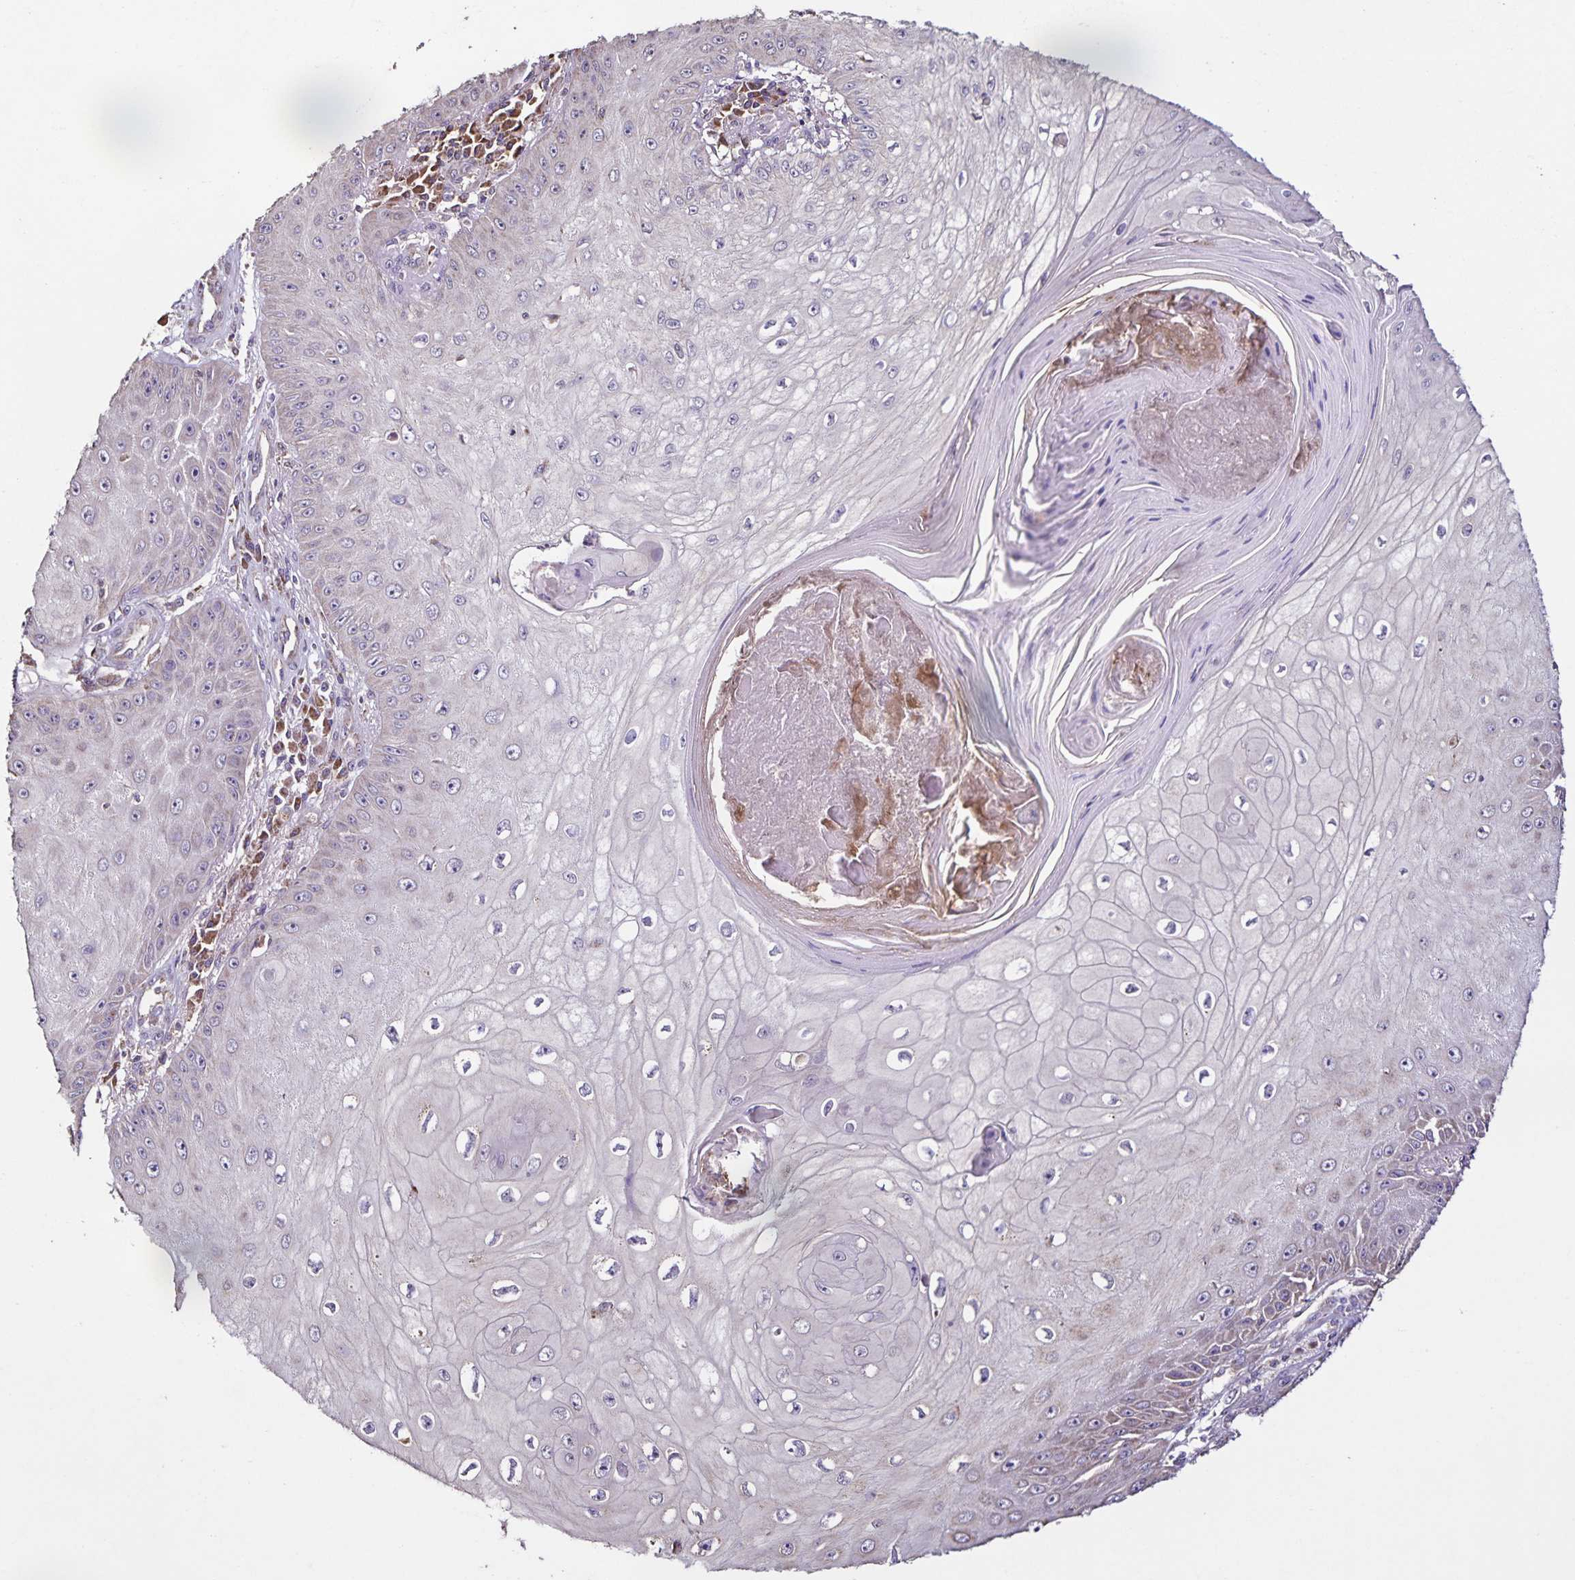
{"staining": {"intensity": "negative", "quantity": "none", "location": "none"}, "tissue": "skin cancer", "cell_type": "Tumor cells", "image_type": "cancer", "snomed": [{"axis": "morphology", "description": "Squamous cell carcinoma, NOS"}, {"axis": "topography", "description": "Skin"}], "caption": "IHC photomicrograph of human skin cancer stained for a protein (brown), which demonstrates no staining in tumor cells.", "gene": "MAN1A1", "patient": {"sex": "male", "age": 70}}